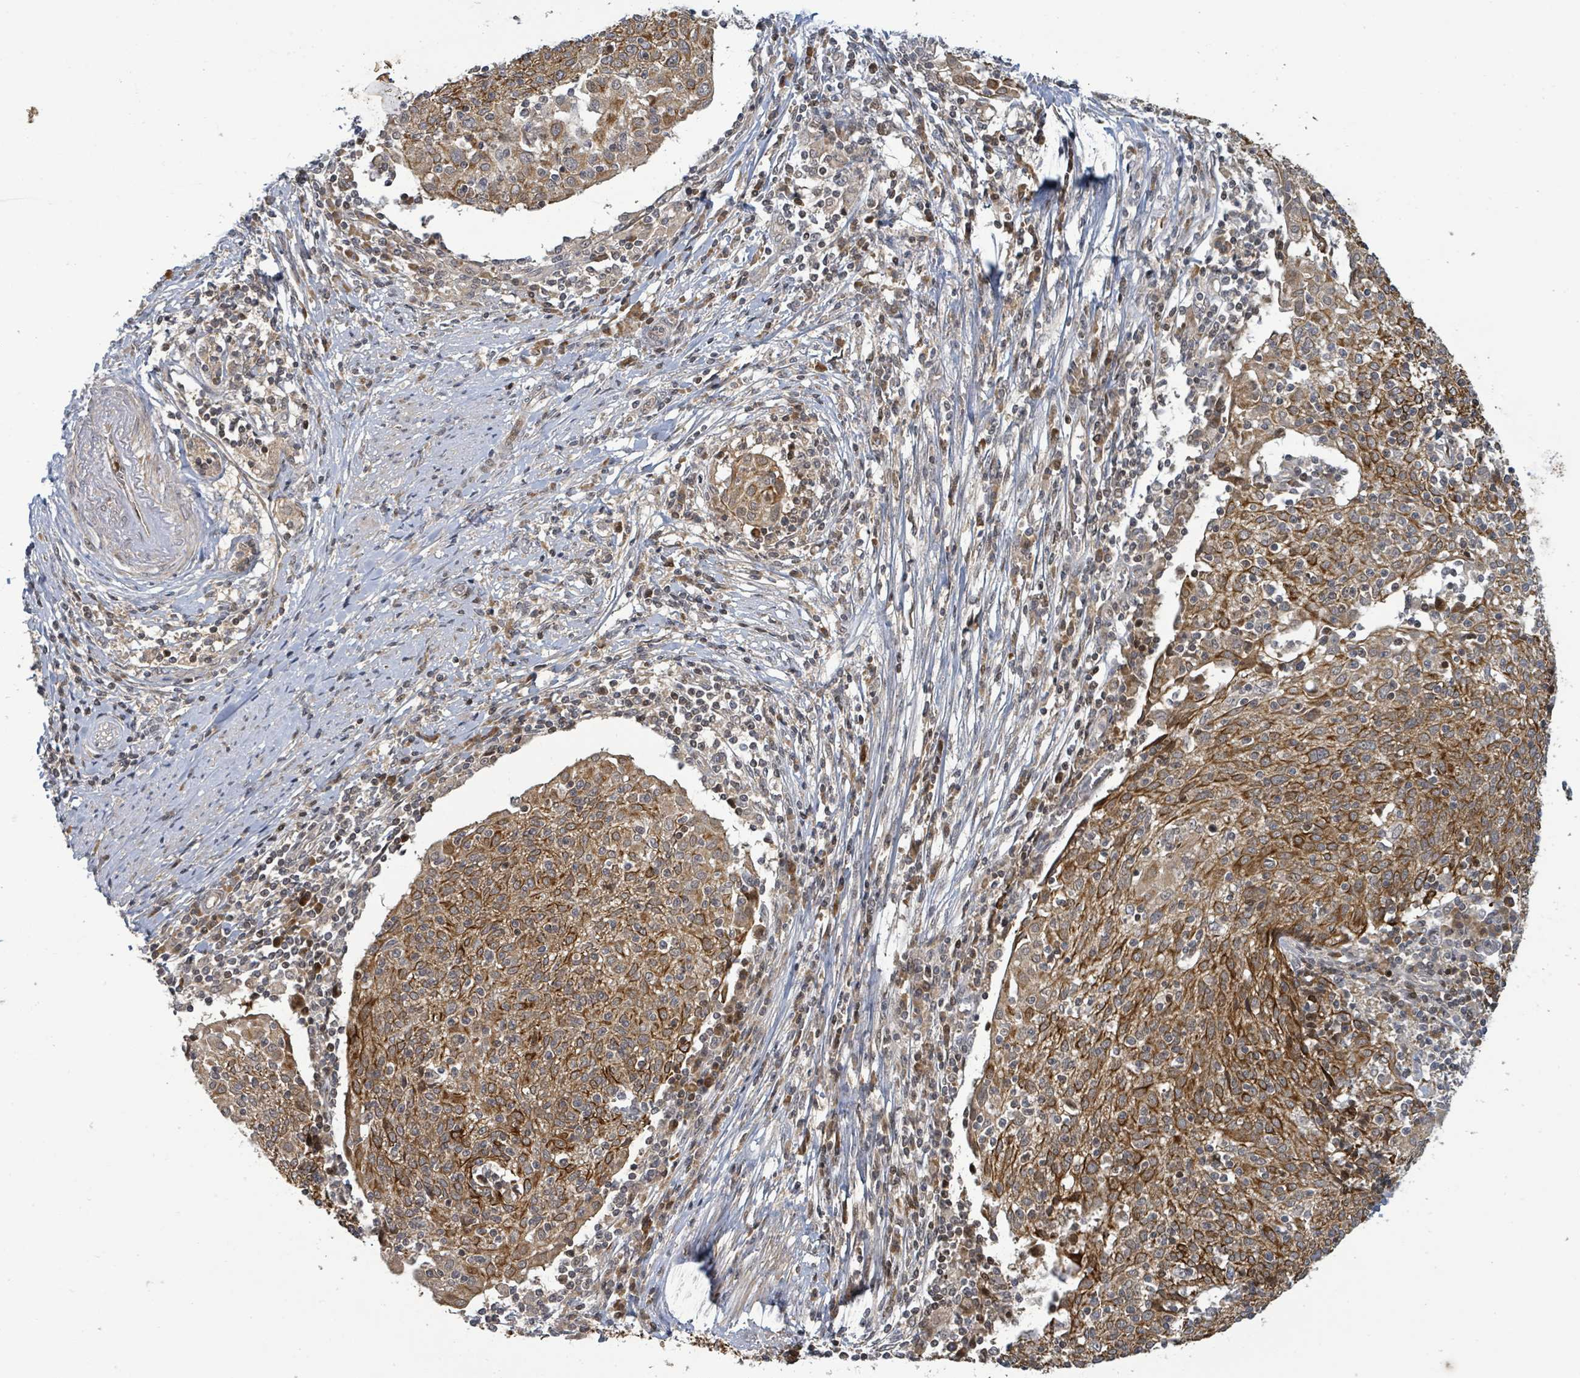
{"staining": {"intensity": "moderate", "quantity": ">75%", "location": "cytoplasmic/membranous"}, "tissue": "cervical cancer", "cell_type": "Tumor cells", "image_type": "cancer", "snomed": [{"axis": "morphology", "description": "Squamous cell carcinoma, NOS"}, {"axis": "topography", "description": "Cervix"}], "caption": "Immunohistochemistry (IHC) staining of cervical cancer, which reveals medium levels of moderate cytoplasmic/membranous staining in approximately >75% of tumor cells indicating moderate cytoplasmic/membranous protein staining. The staining was performed using DAB (brown) for protein detection and nuclei were counterstained in hematoxylin (blue).", "gene": "ITGA11", "patient": {"sex": "female", "age": 52}}